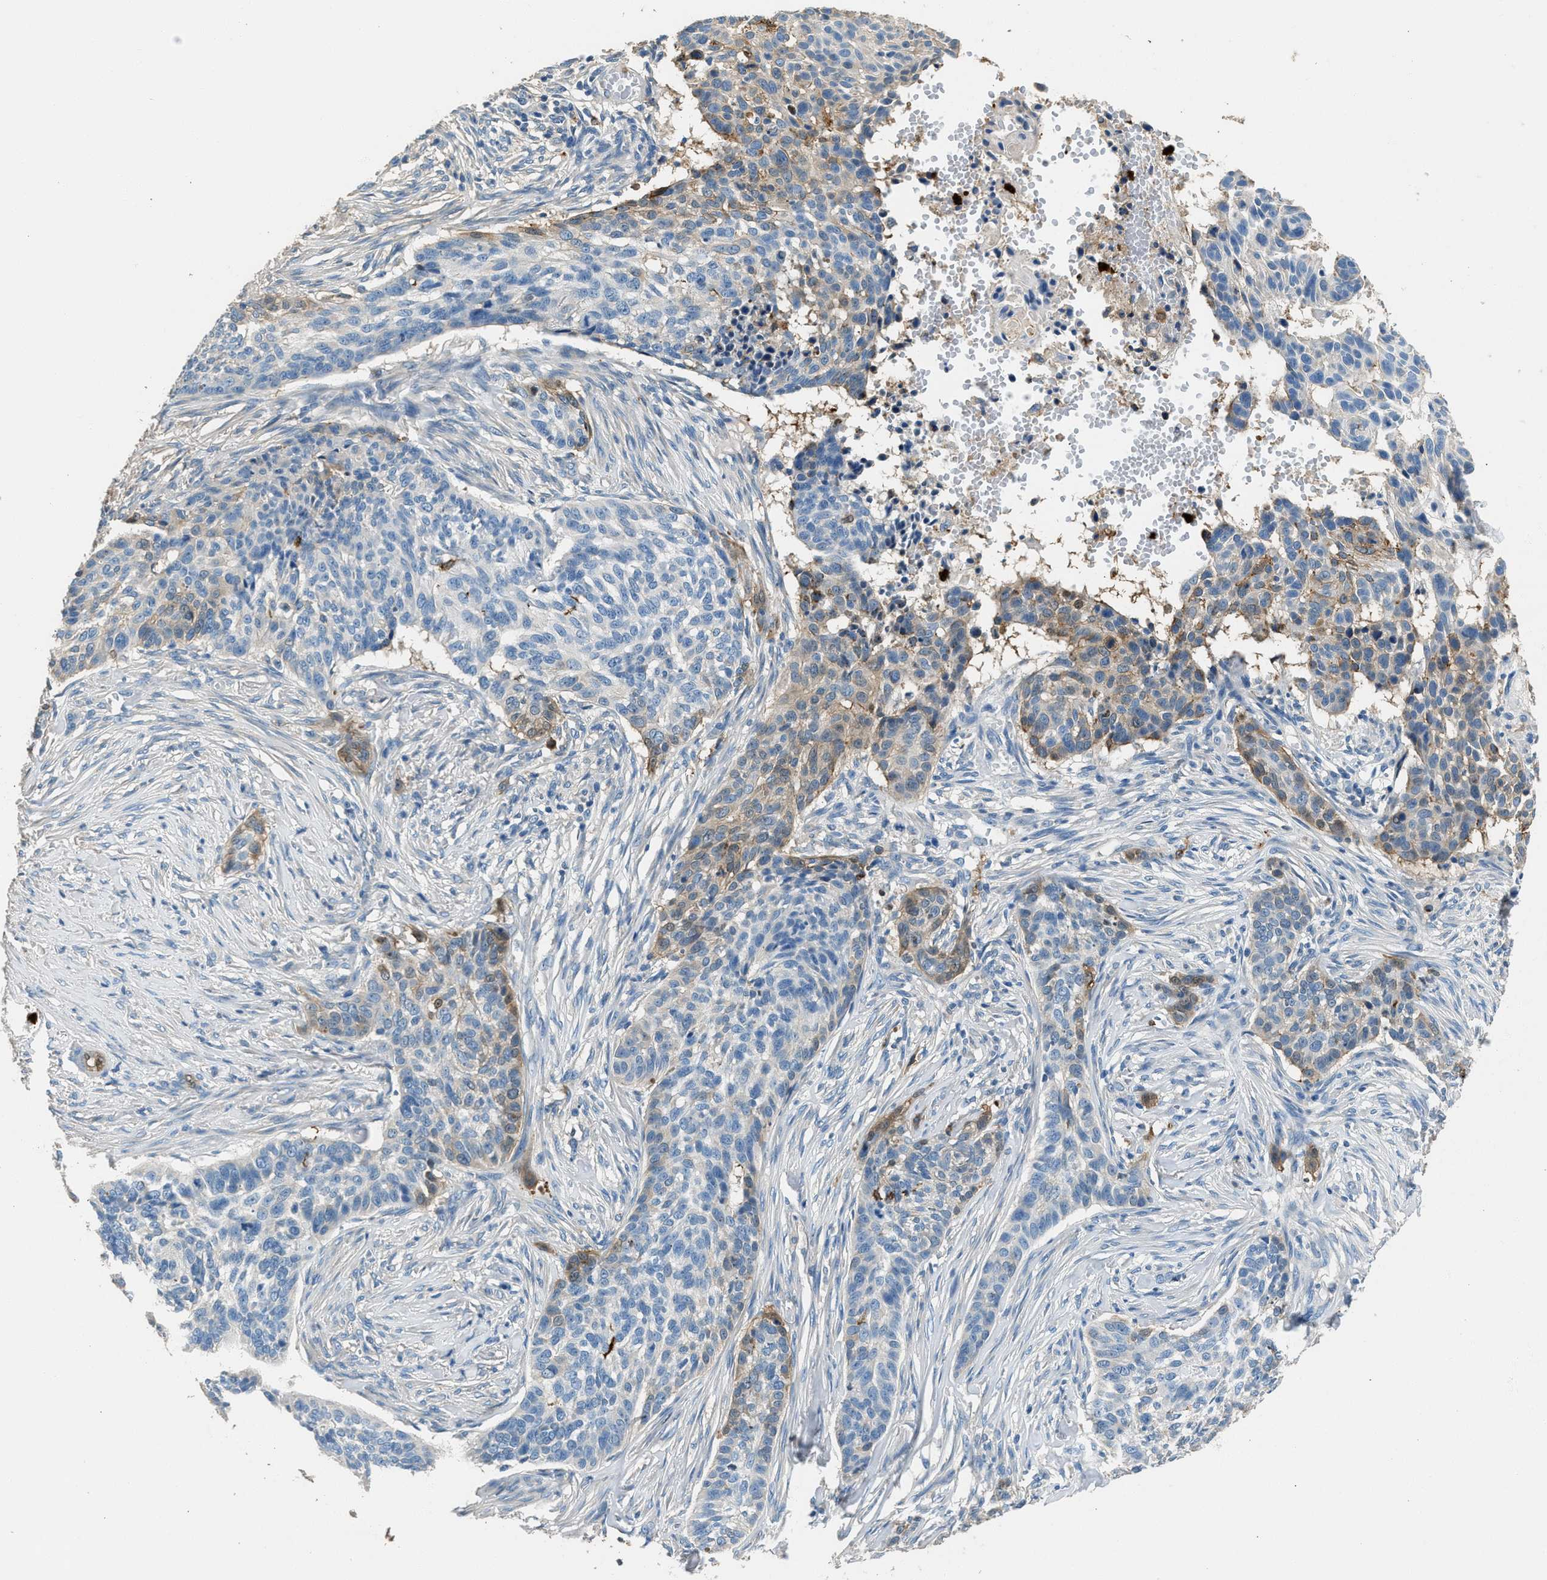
{"staining": {"intensity": "moderate", "quantity": "<25%", "location": "cytoplasmic/membranous"}, "tissue": "skin cancer", "cell_type": "Tumor cells", "image_type": "cancer", "snomed": [{"axis": "morphology", "description": "Basal cell carcinoma"}, {"axis": "topography", "description": "Skin"}], "caption": "Protein staining of basal cell carcinoma (skin) tissue reveals moderate cytoplasmic/membranous expression in approximately <25% of tumor cells. (Brightfield microscopy of DAB IHC at high magnification).", "gene": "ANXA3", "patient": {"sex": "male", "age": 85}}